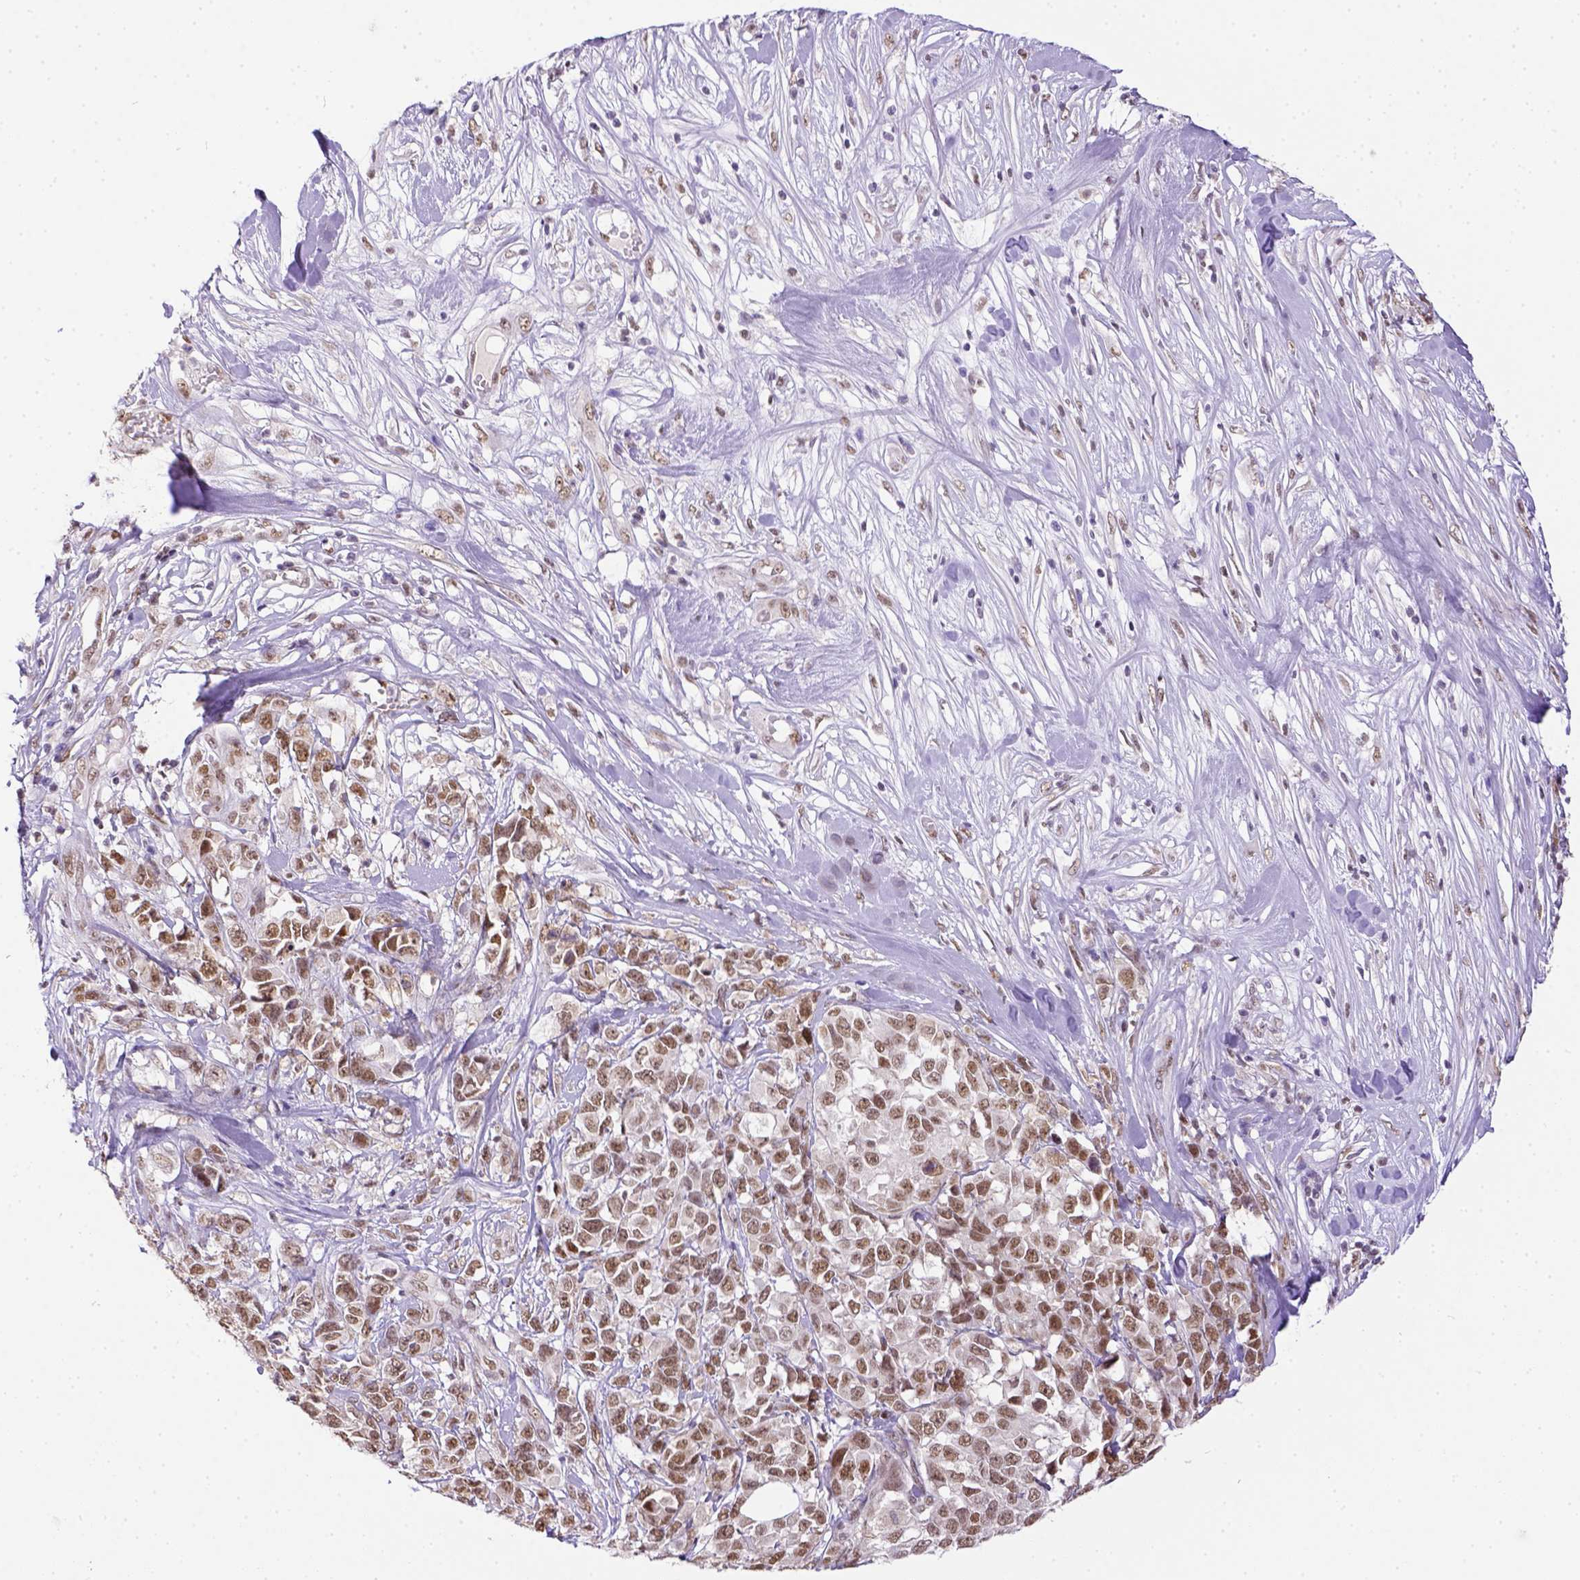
{"staining": {"intensity": "moderate", "quantity": ">75%", "location": "nuclear"}, "tissue": "melanoma", "cell_type": "Tumor cells", "image_type": "cancer", "snomed": [{"axis": "morphology", "description": "Malignant melanoma, Metastatic site"}, {"axis": "topography", "description": "Skin"}], "caption": "This is a histology image of immunohistochemistry staining of melanoma, which shows moderate expression in the nuclear of tumor cells.", "gene": "ERCC1", "patient": {"sex": "male", "age": 84}}